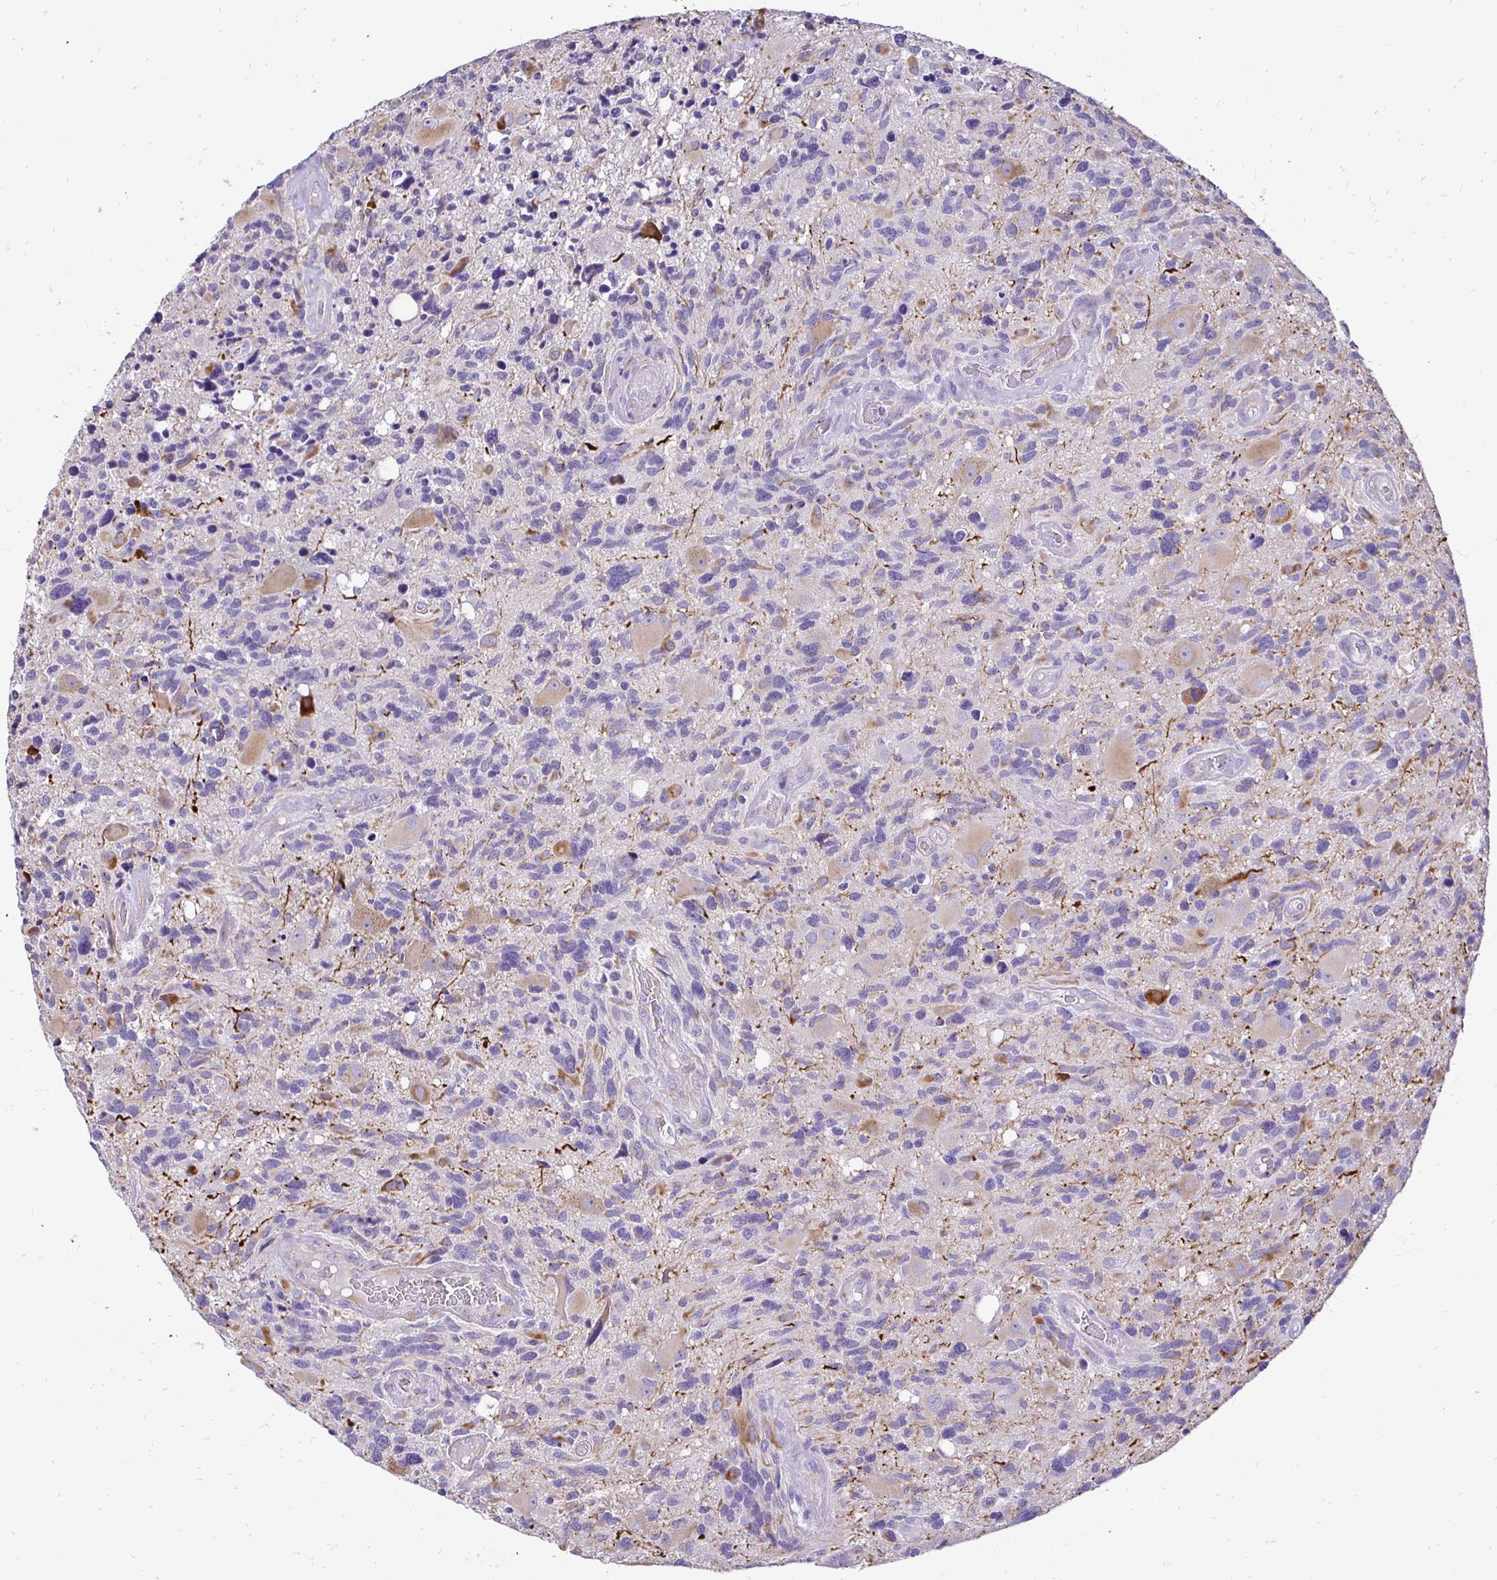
{"staining": {"intensity": "moderate", "quantity": "<25%", "location": "cytoplasmic/membranous"}, "tissue": "glioma", "cell_type": "Tumor cells", "image_type": "cancer", "snomed": [{"axis": "morphology", "description": "Glioma, malignant, High grade"}, {"axis": "topography", "description": "Brain"}], "caption": "Immunohistochemical staining of human glioma displays low levels of moderate cytoplasmic/membranous protein positivity in approximately <25% of tumor cells.", "gene": "TAF1D", "patient": {"sex": "male", "age": 49}}